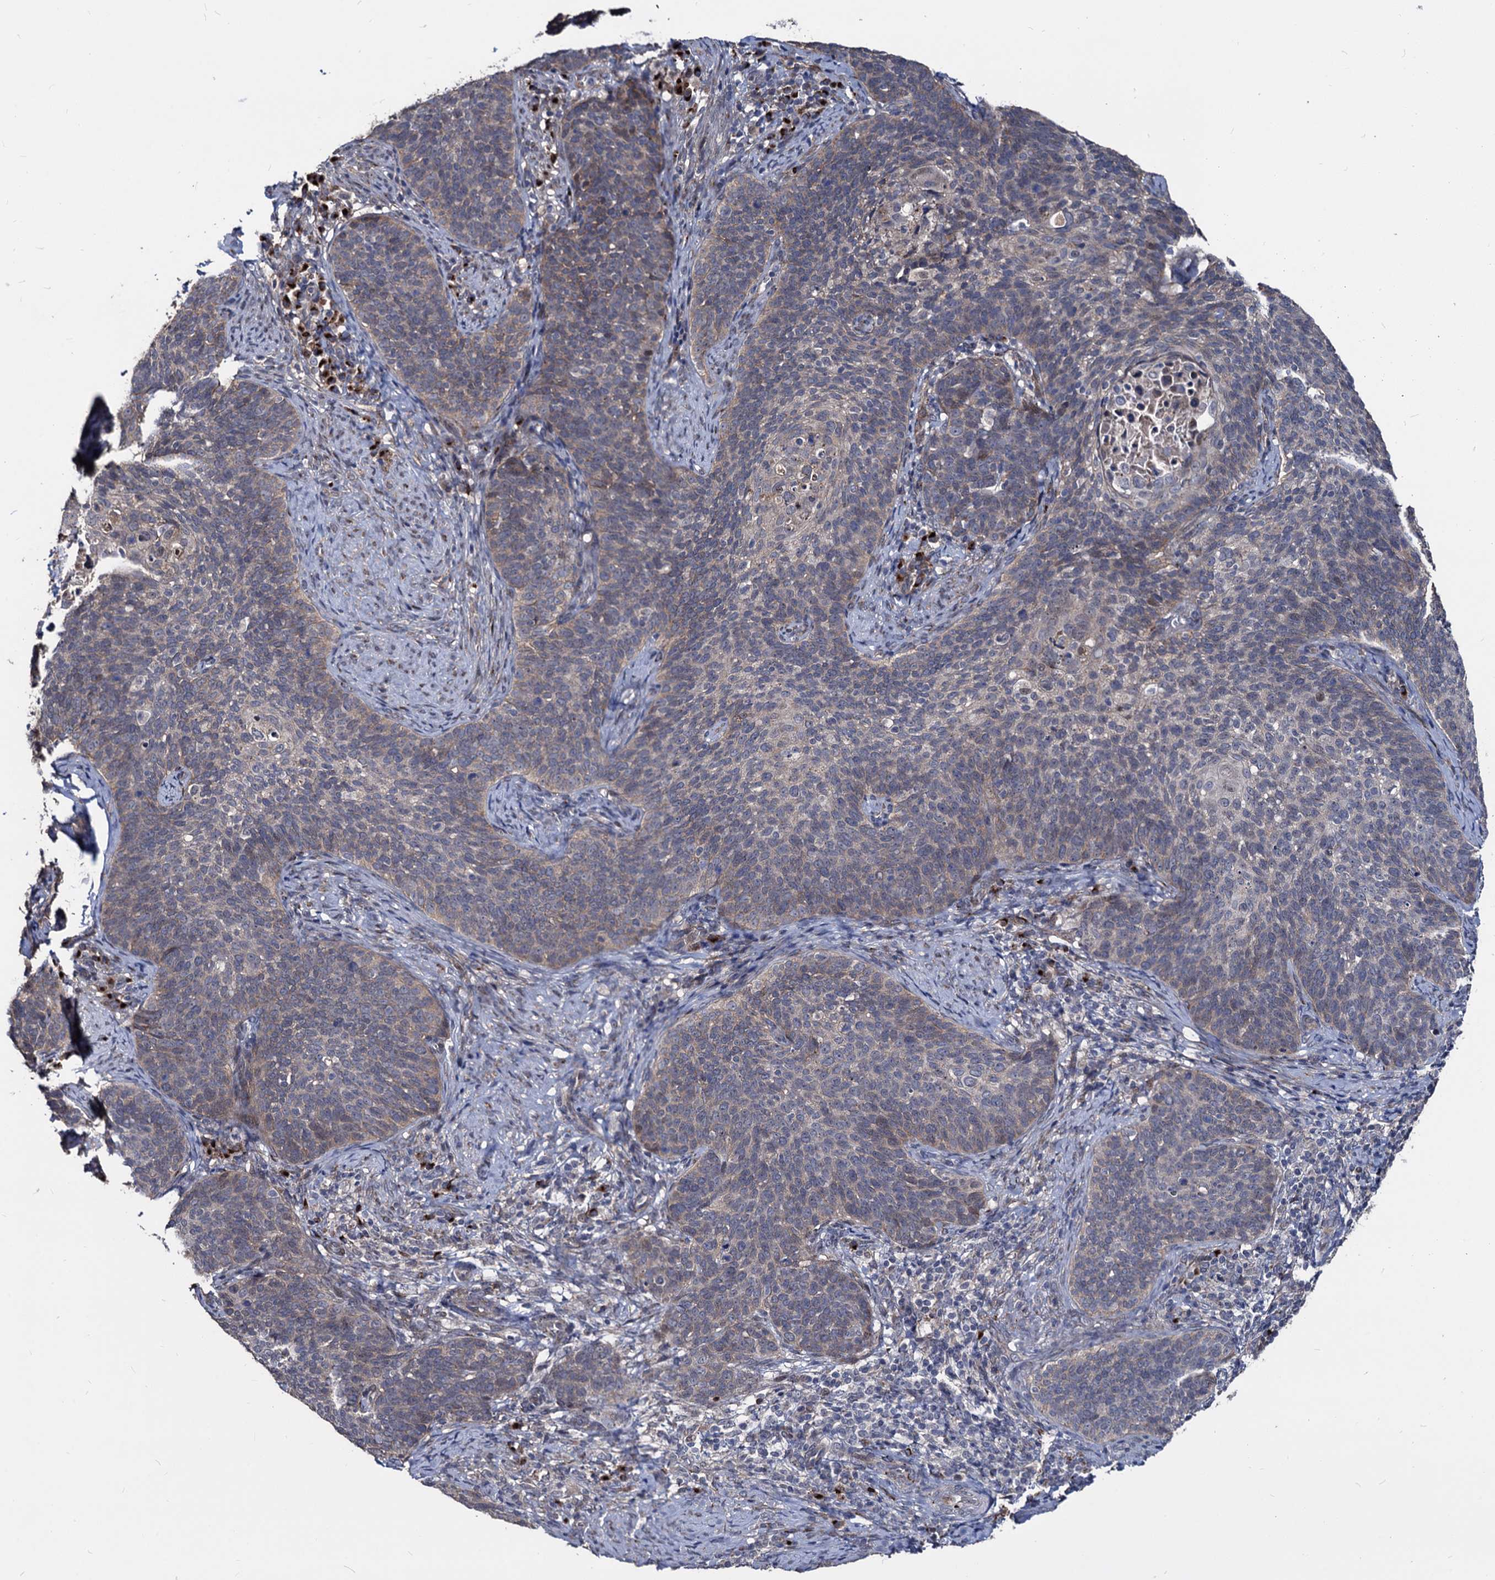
{"staining": {"intensity": "weak", "quantity": "25%-75%", "location": "cytoplasmic/membranous"}, "tissue": "cervical cancer", "cell_type": "Tumor cells", "image_type": "cancer", "snomed": [{"axis": "morphology", "description": "Normal tissue, NOS"}, {"axis": "morphology", "description": "Squamous cell carcinoma, NOS"}, {"axis": "topography", "description": "Cervix"}], "caption": "DAB (3,3'-diaminobenzidine) immunohistochemical staining of human squamous cell carcinoma (cervical) exhibits weak cytoplasmic/membranous protein expression in approximately 25%-75% of tumor cells. The protein is stained brown, and the nuclei are stained in blue (DAB (3,3'-diaminobenzidine) IHC with brightfield microscopy, high magnification).", "gene": "SMAGP", "patient": {"sex": "female", "age": 39}}